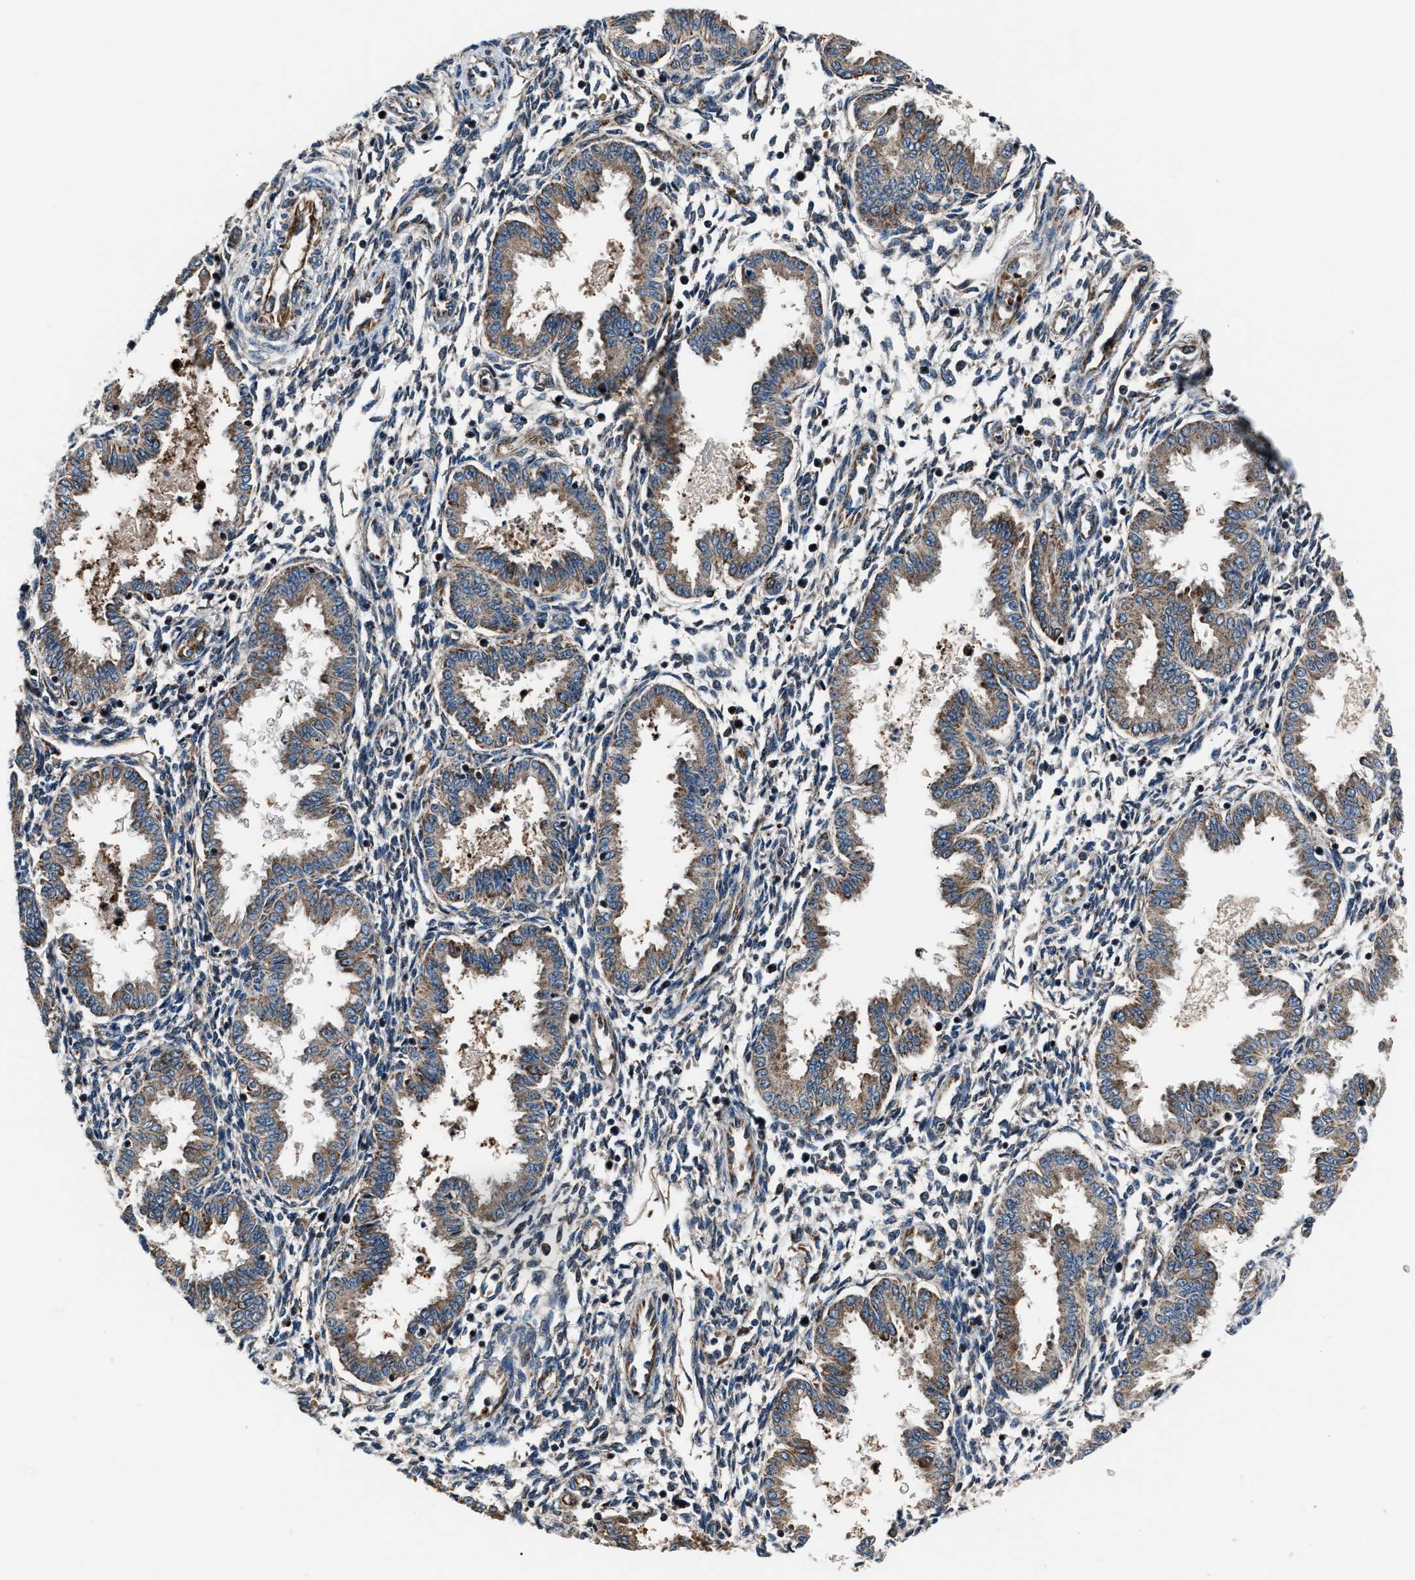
{"staining": {"intensity": "negative", "quantity": "none", "location": "none"}, "tissue": "endometrium", "cell_type": "Cells in endometrial stroma", "image_type": "normal", "snomed": [{"axis": "morphology", "description": "Normal tissue, NOS"}, {"axis": "topography", "description": "Endometrium"}], "caption": "The micrograph demonstrates no significant positivity in cells in endometrial stroma of endometrium.", "gene": "ENSG00000281039", "patient": {"sex": "female", "age": 33}}